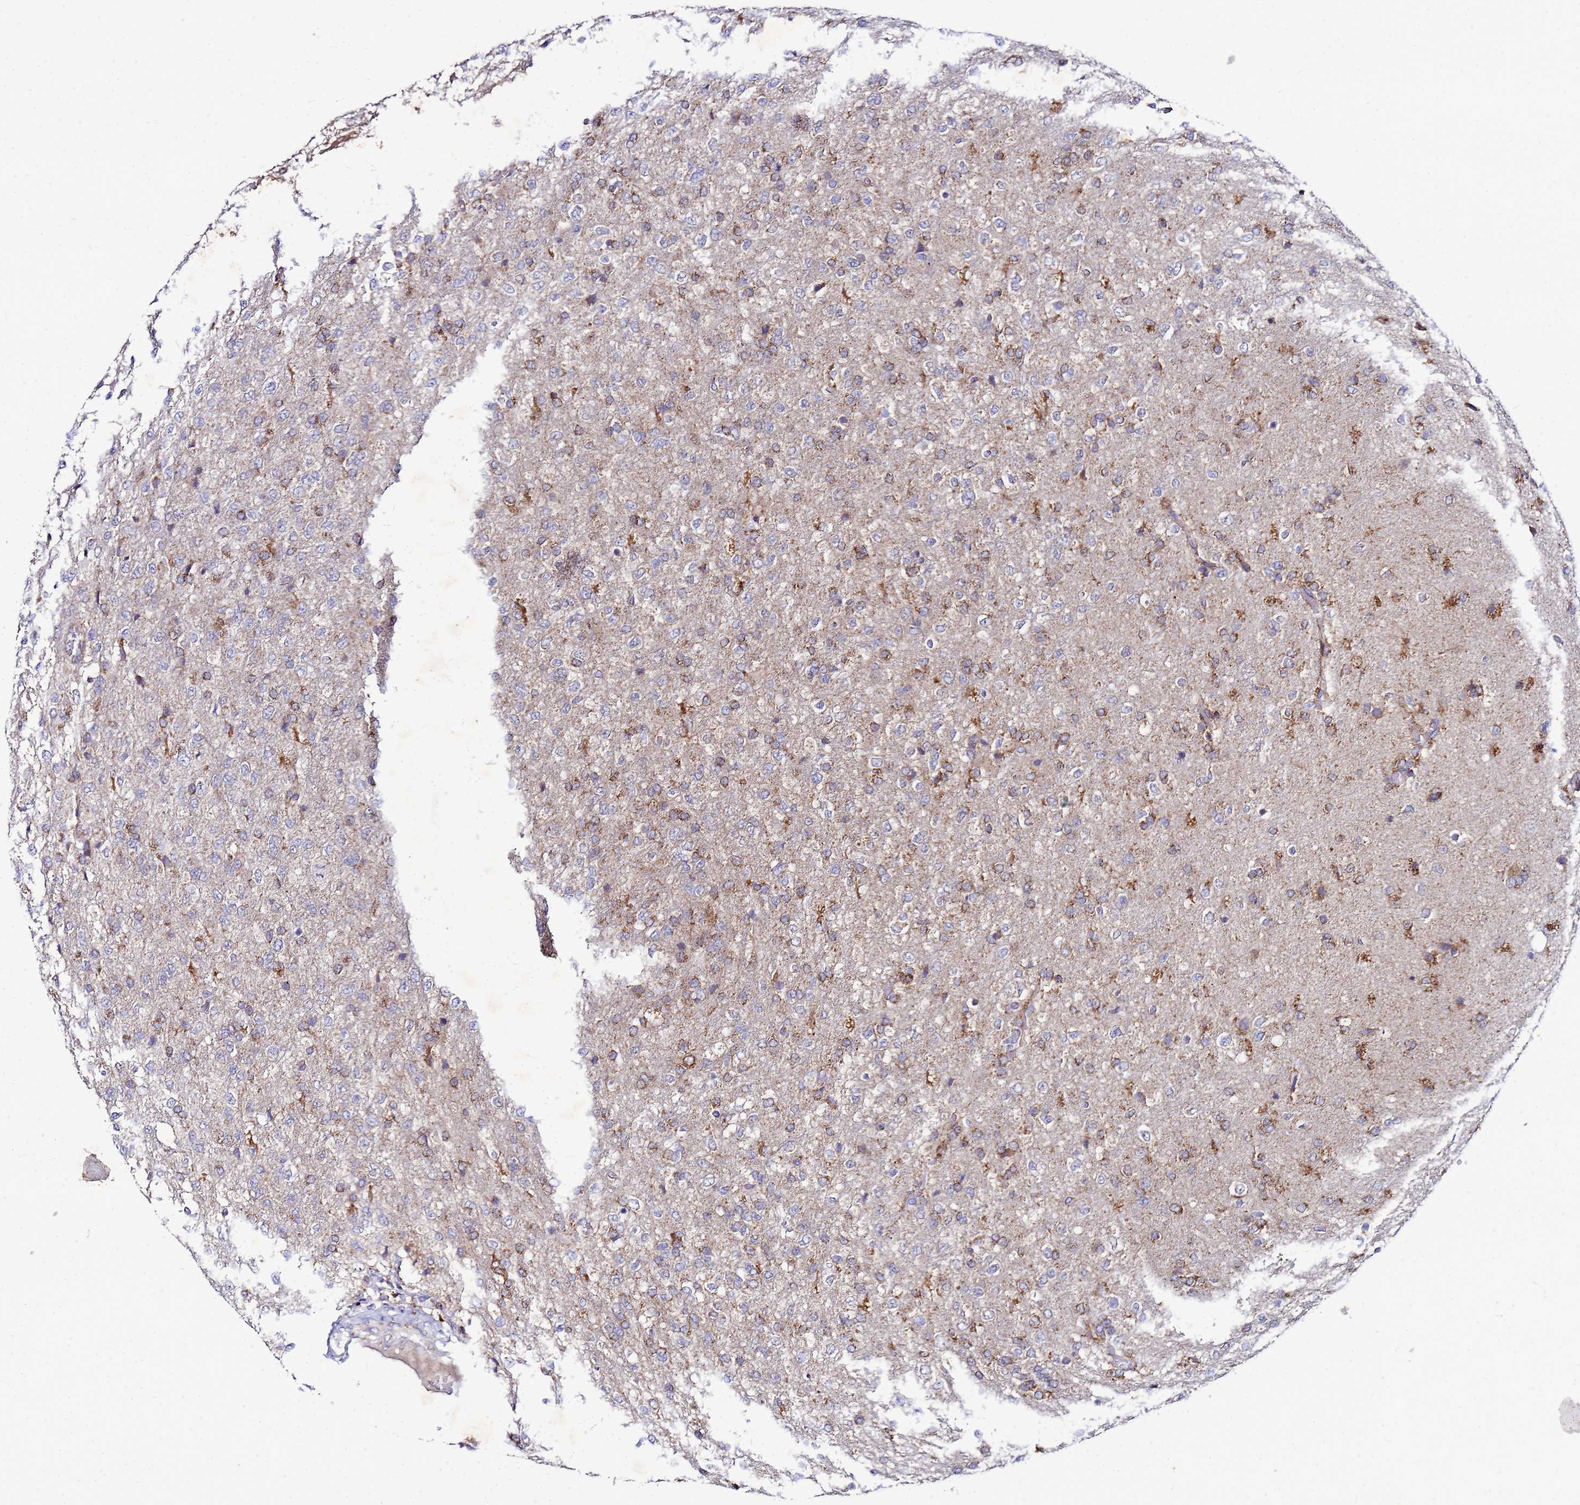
{"staining": {"intensity": "moderate", "quantity": "25%-75%", "location": "cytoplasmic/membranous"}, "tissue": "glioma", "cell_type": "Tumor cells", "image_type": "cancer", "snomed": [{"axis": "morphology", "description": "Glioma, malignant, High grade"}, {"axis": "topography", "description": "Brain"}], "caption": "Protein positivity by IHC exhibits moderate cytoplasmic/membranous expression in about 25%-75% of tumor cells in glioma.", "gene": "FAHD2A", "patient": {"sex": "female", "age": 74}}